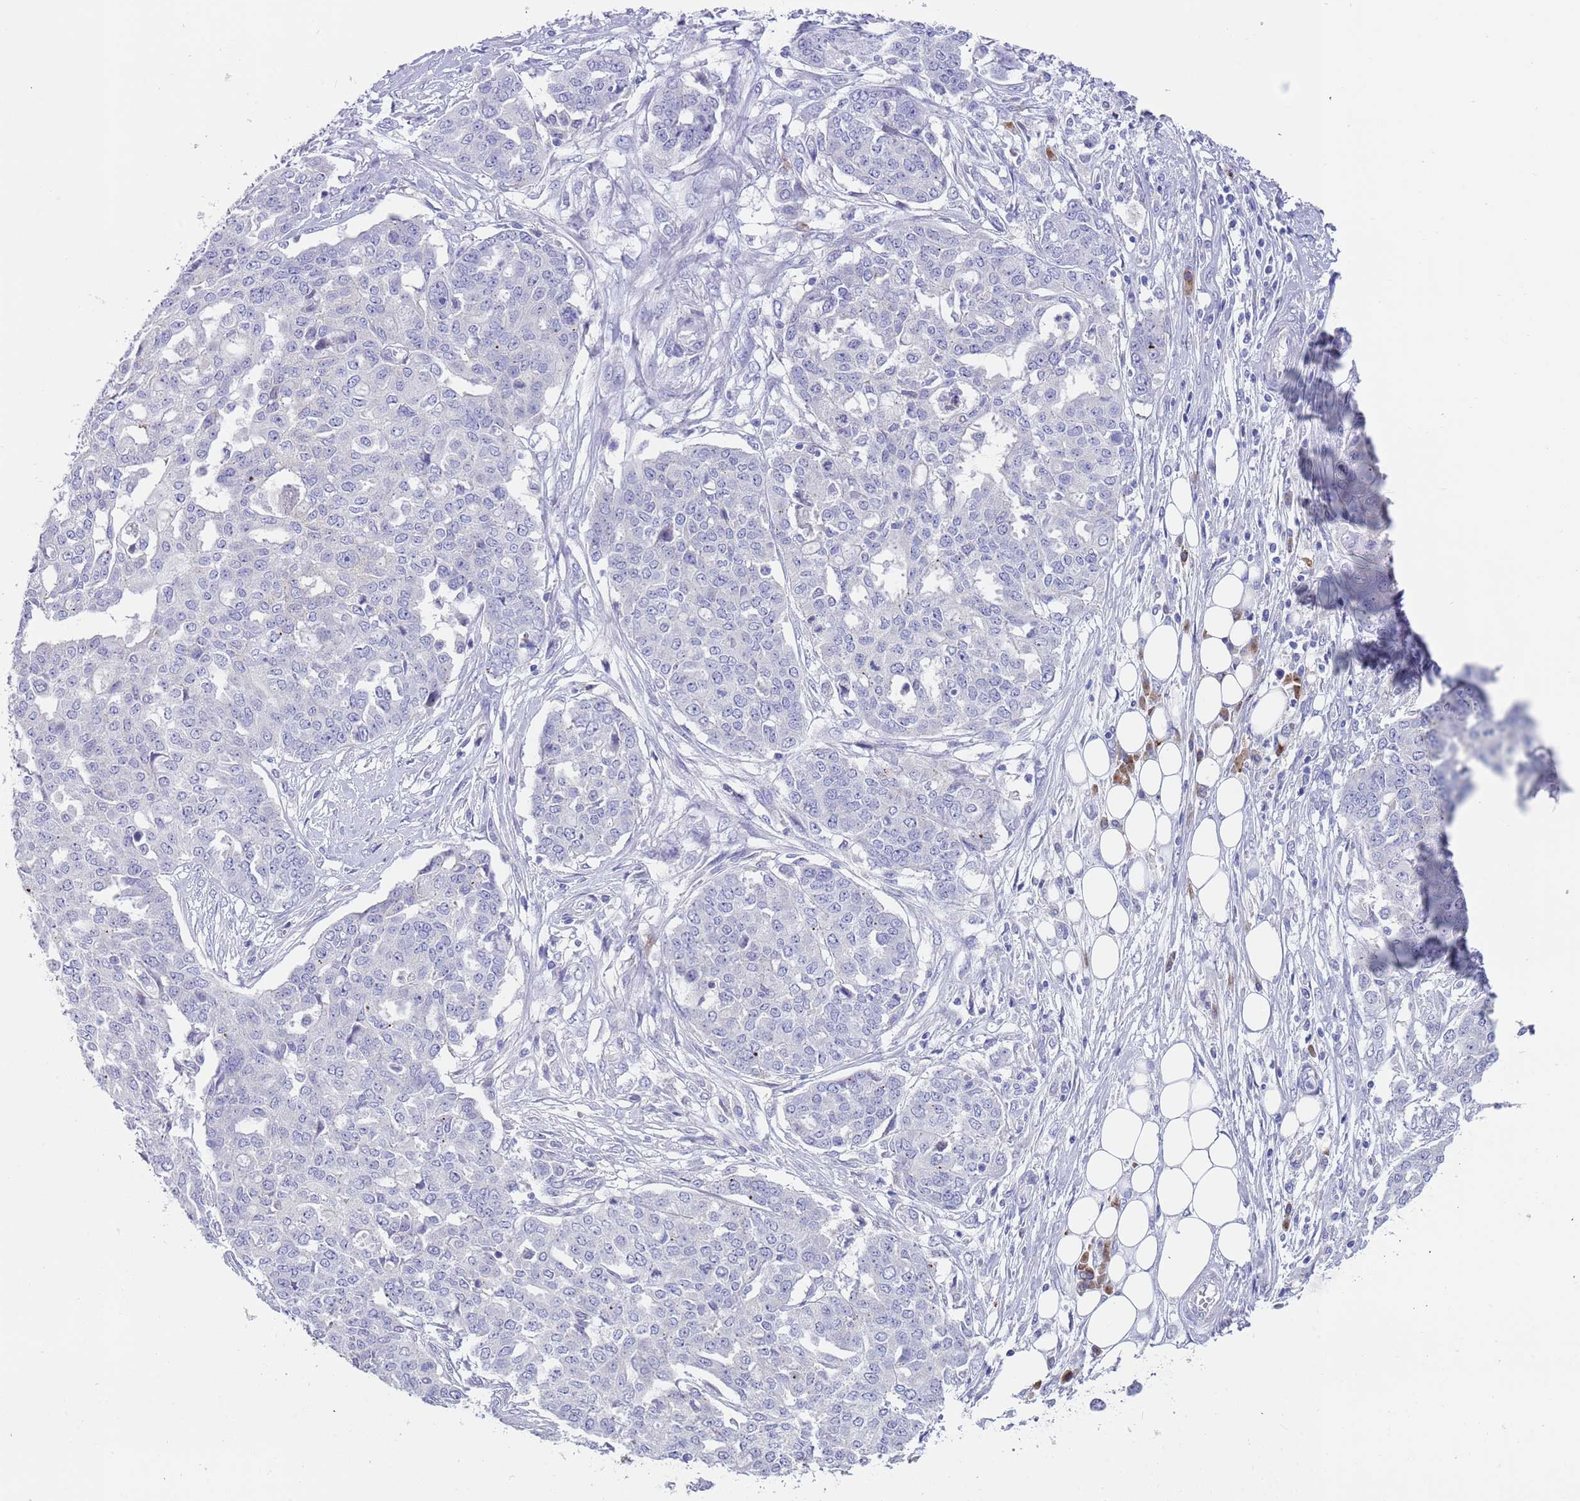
{"staining": {"intensity": "negative", "quantity": "none", "location": "none"}, "tissue": "ovarian cancer", "cell_type": "Tumor cells", "image_type": "cancer", "snomed": [{"axis": "morphology", "description": "Cystadenocarcinoma, serous, NOS"}, {"axis": "topography", "description": "Soft tissue"}, {"axis": "topography", "description": "Ovary"}], "caption": "The image exhibits no significant expression in tumor cells of ovarian cancer (serous cystadenocarcinoma).", "gene": "TYW1", "patient": {"sex": "female", "age": 57}}